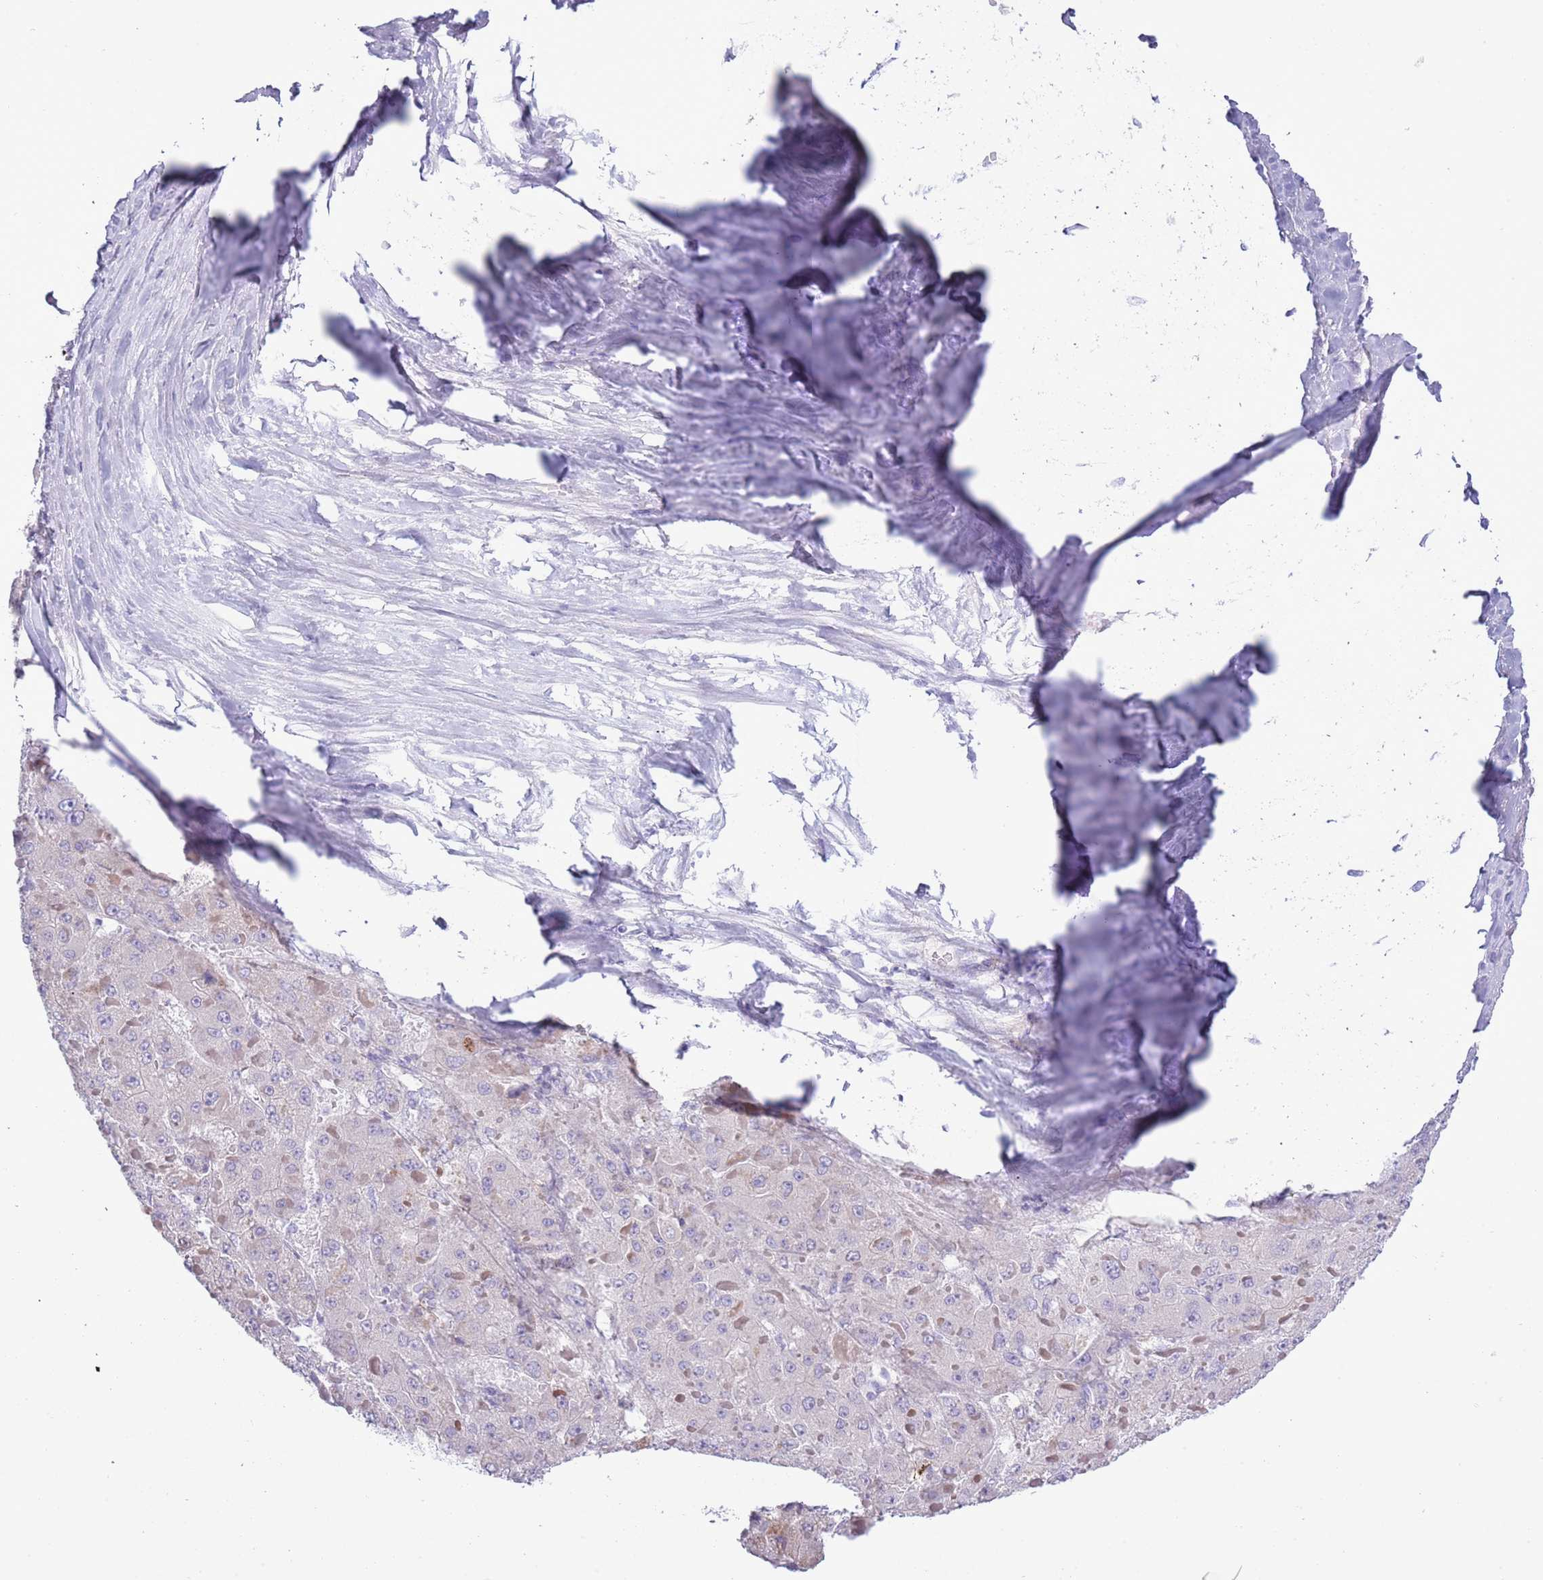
{"staining": {"intensity": "negative", "quantity": "none", "location": "none"}, "tissue": "liver cancer", "cell_type": "Tumor cells", "image_type": "cancer", "snomed": [{"axis": "morphology", "description": "Carcinoma, Hepatocellular, NOS"}, {"axis": "topography", "description": "Liver"}], "caption": "This is an immunohistochemistry micrograph of hepatocellular carcinoma (liver). There is no positivity in tumor cells.", "gene": "MOCOS", "patient": {"sex": "female", "age": 73}}